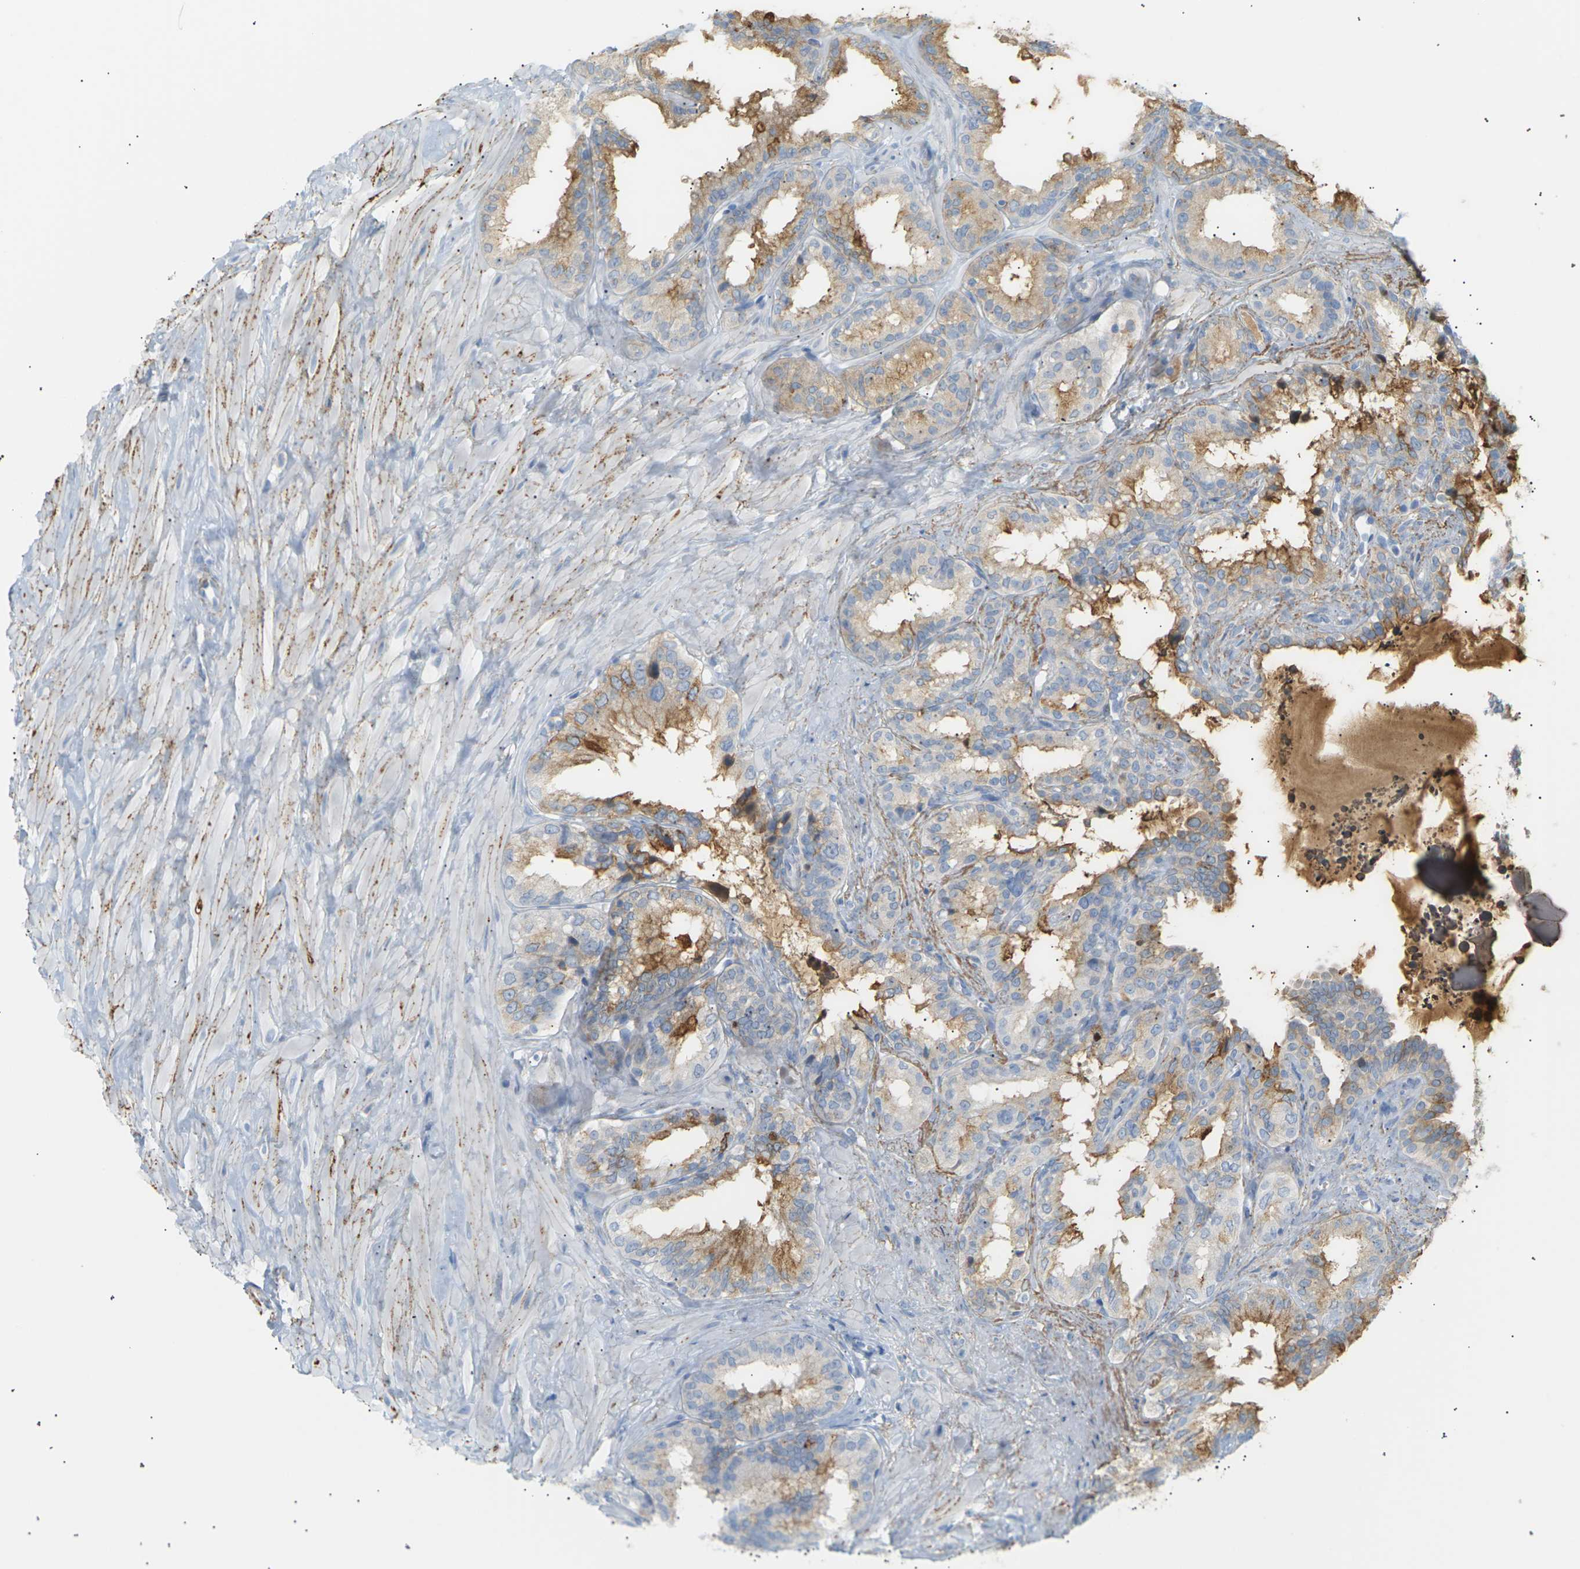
{"staining": {"intensity": "moderate", "quantity": "25%-75%", "location": "cytoplasmic/membranous"}, "tissue": "seminal vesicle", "cell_type": "Glandular cells", "image_type": "normal", "snomed": [{"axis": "morphology", "description": "Normal tissue, NOS"}, {"axis": "topography", "description": "Seminal veicle"}], "caption": "Brown immunohistochemical staining in unremarkable seminal vesicle displays moderate cytoplasmic/membranous staining in about 25%-75% of glandular cells. The protein of interest is stained brown, and the nuclei are stained in blue (DAB IHC with brightfield microscopy, high magnification).", "gene": "CLU", "patient": {"sex": "male", "age": 64}}